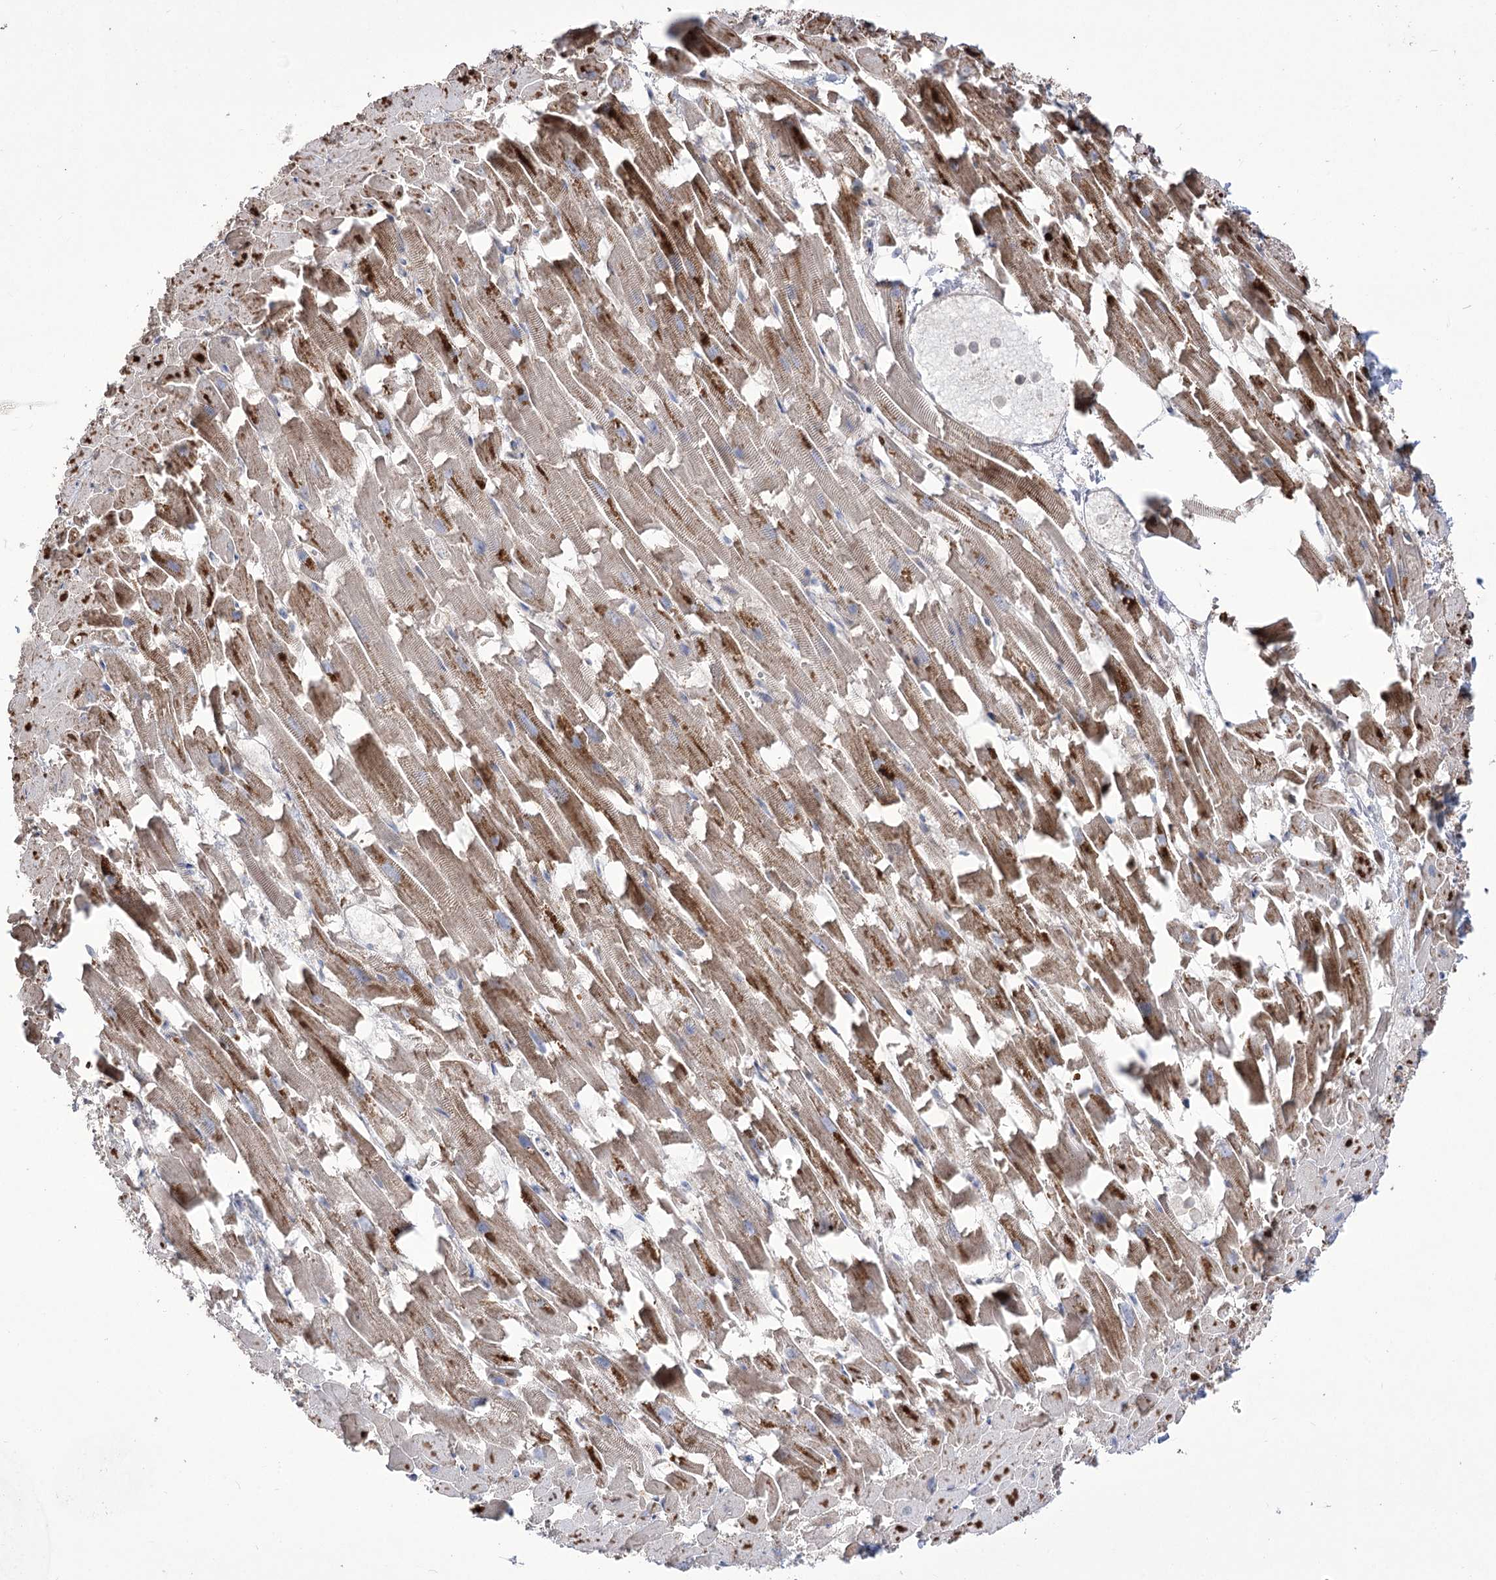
{"staining": {"intensity": "moderate", "quantity": ">75%", "location": "cytoplasmic/membranous"}, "tissue": "heart muscle", "cell_type": "Cardiomyocytes", "image_type": "normal", "snomed": [{"axis": "morphology", "description": "Normal tissue, NOS"}, {"axis": "topography", "description": "Heart"}], "caption": "This photomicrograph exhibits IHC staining of normal human heart muscle, with medium moderate cytoplasmic/membranous staining in approximately >75% of cardiomyocytes.", "gene": "XYLB", "patient": {"sex": "female", "age": 64}}